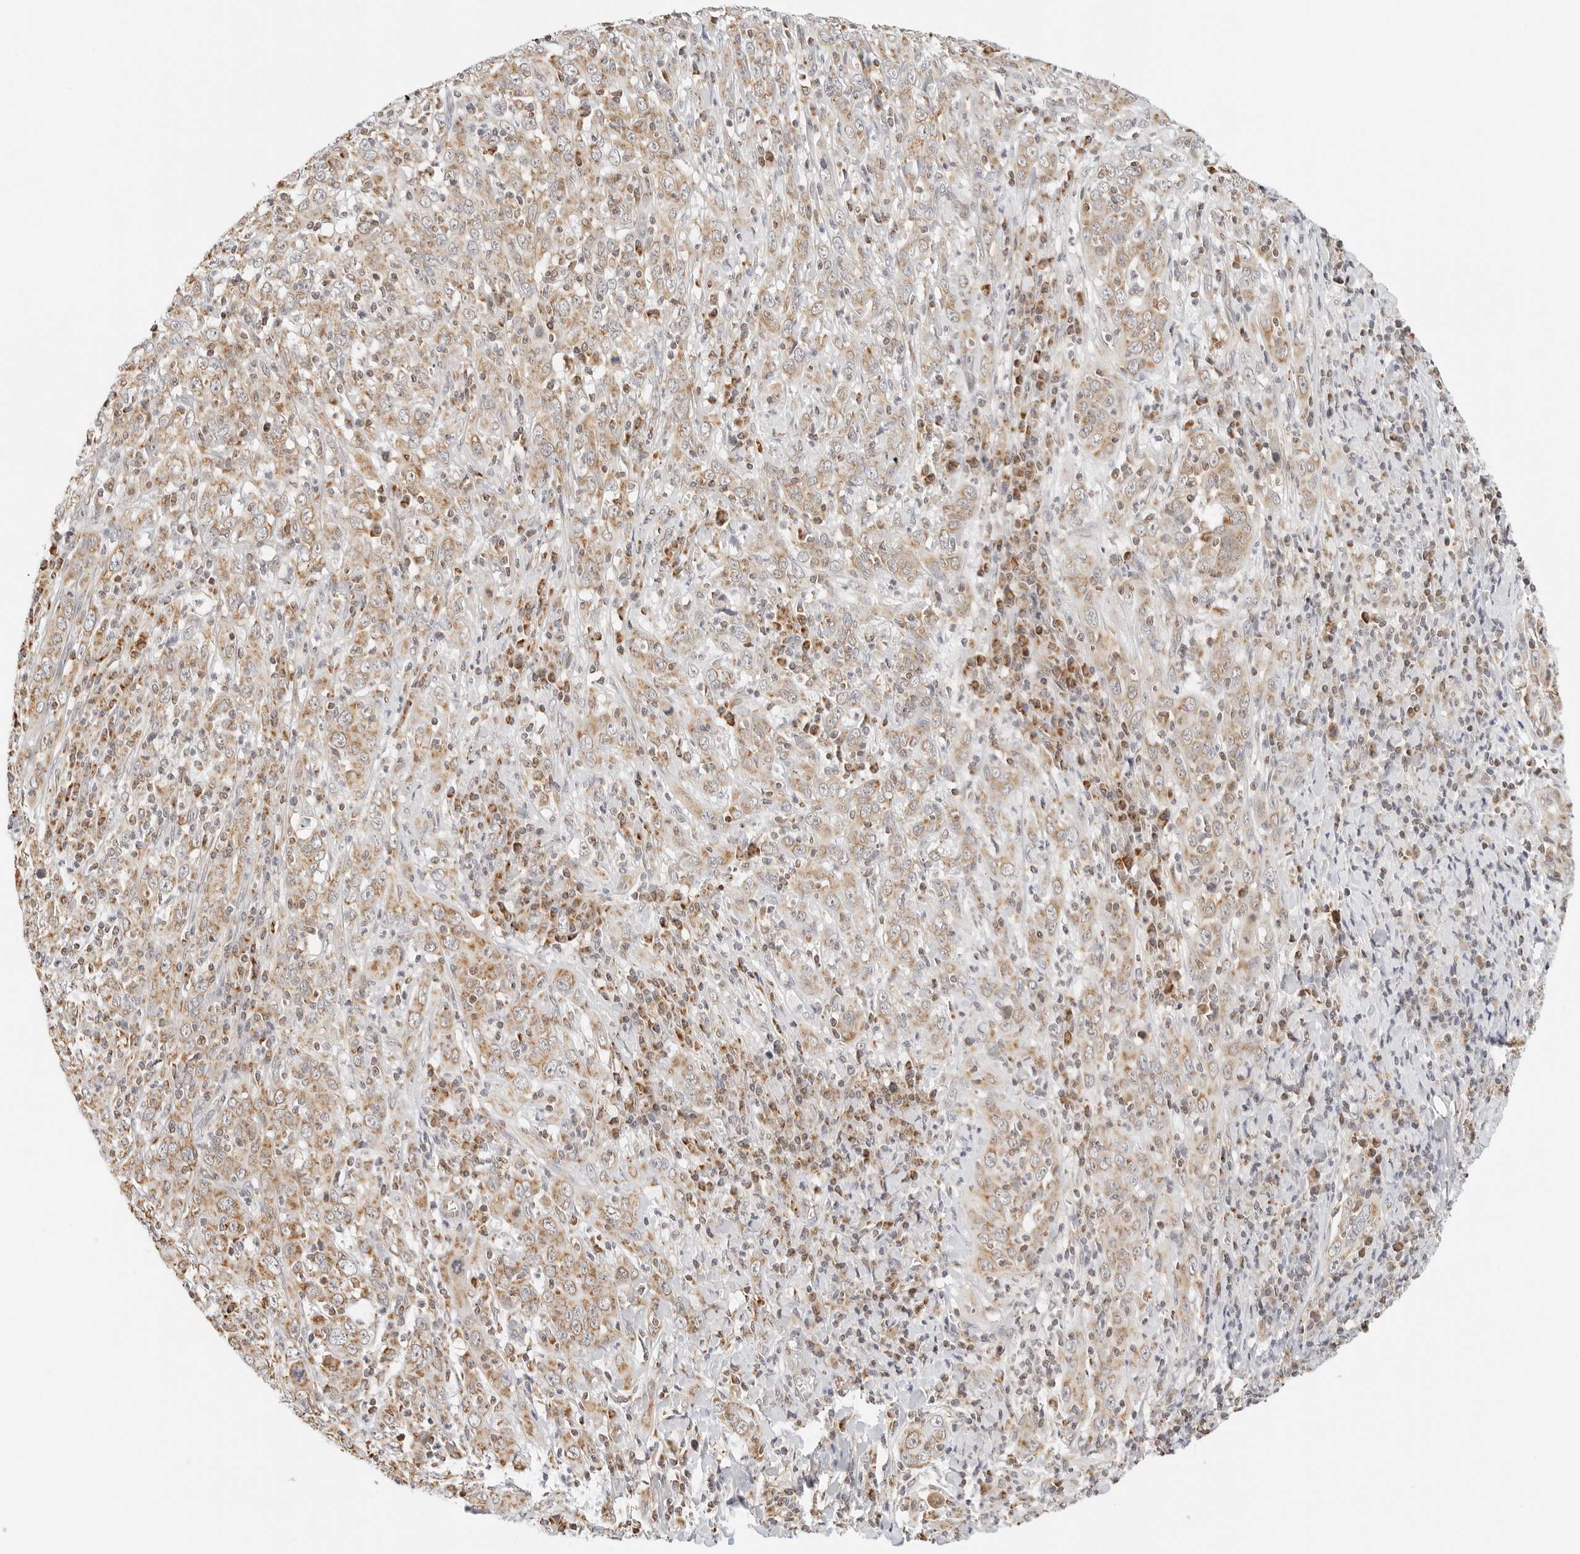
{"staining": {"intensity": "weak", "quantity": ">75%", "location": "cytoplasmic/membranous"}, "tissue": "cervical cancer", "cell_type": "Tumor cells", "image_type": "cancer", "snomed": [{"axis": "morphology", "description": "Squamous cell carcinoma, NOS"}, {"axis": "topography", "description": "Cervix"}], "caption": "Weak cytoplasmic/membranous staining is seen in about >75% of tumor cells in squamous cell carcinoma (cervical).", "gene": "ATL1", "patient": {"sex": "female", "age": 46}}